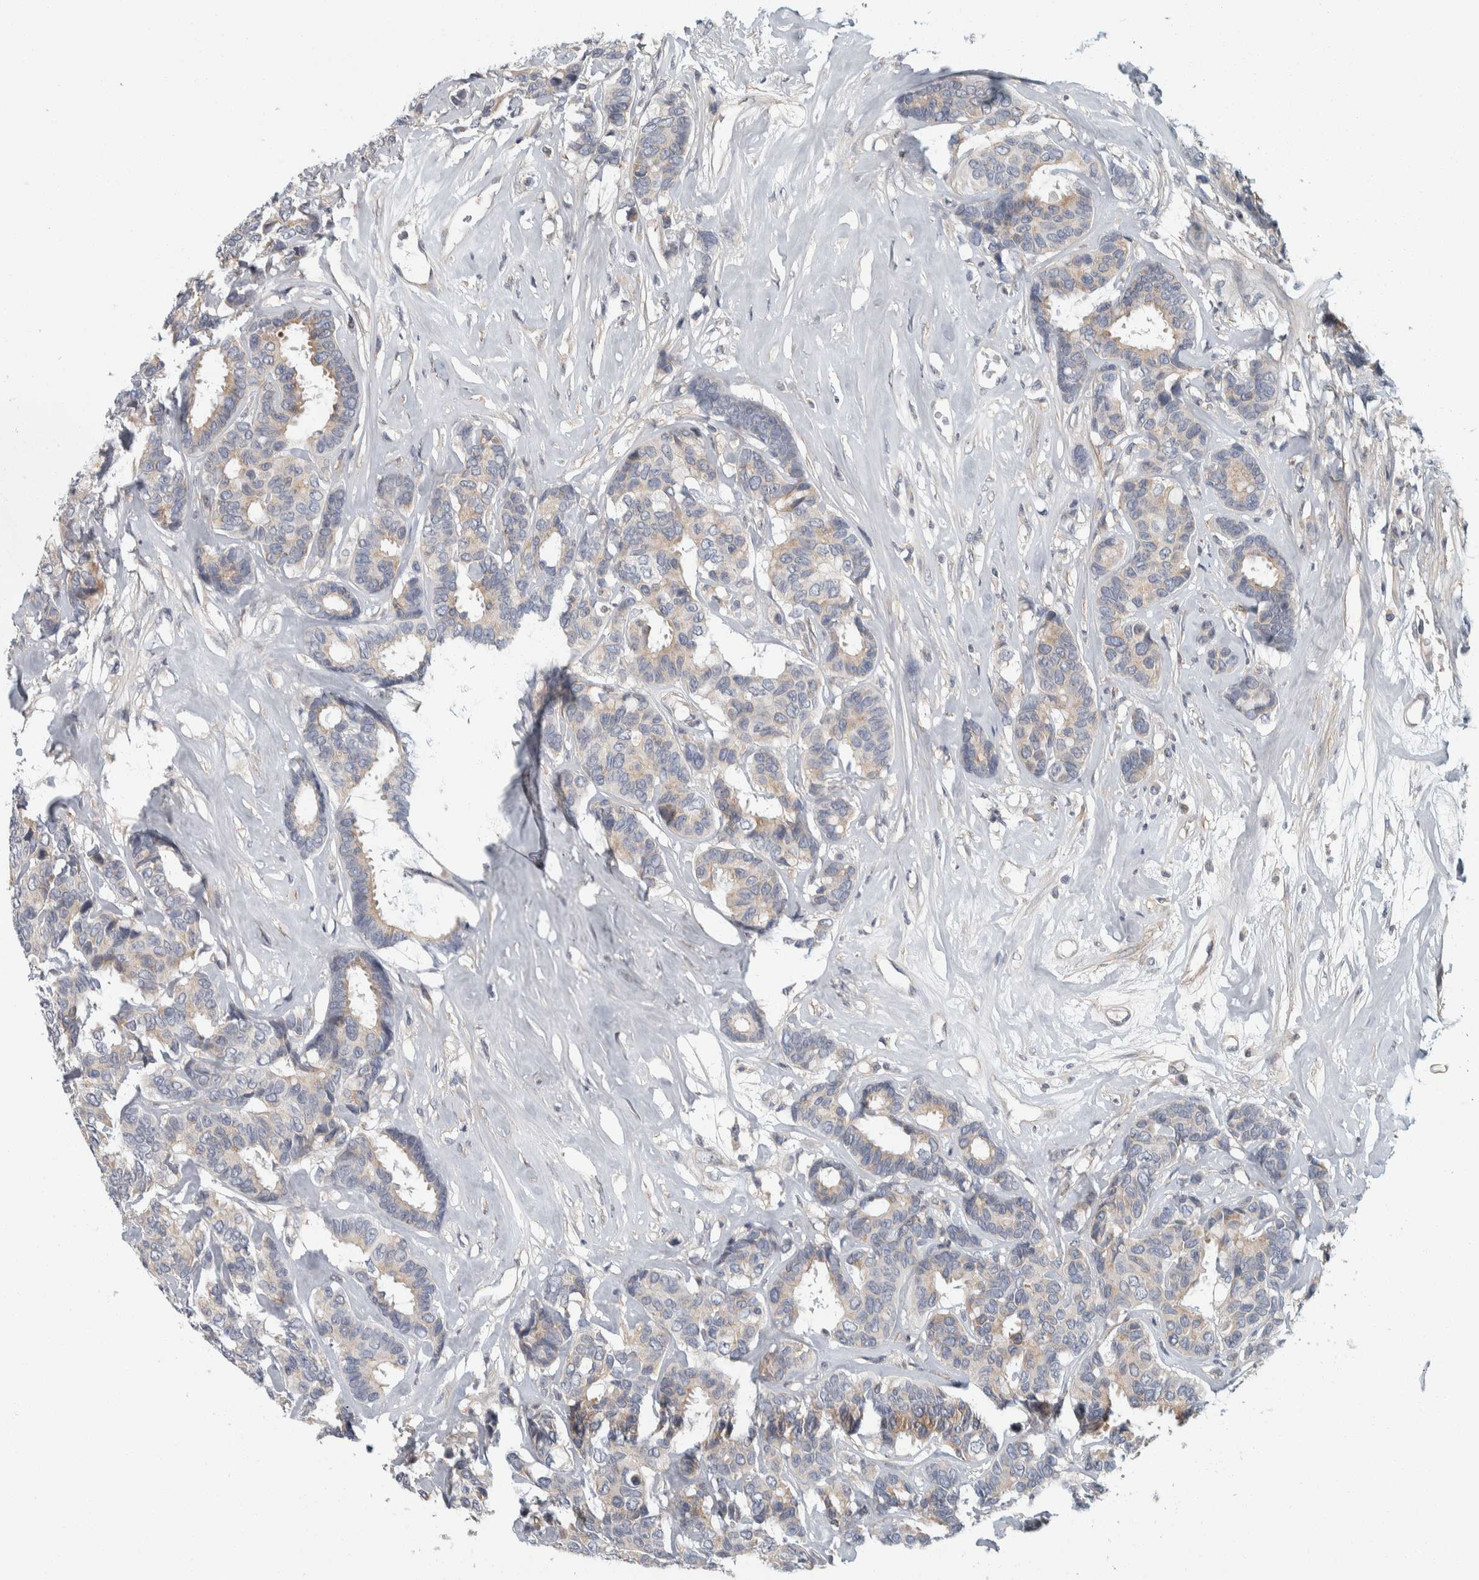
{"staining": {"intensity": "weak", "quantity": "<25%", "location": "cytoplasmic/membranous"}, "tissue": "breast cancer", "cell_type": "Tumor cells", "image_type": "cancer", "snomed": [{"axis": "morphology", "description": "Duct carcinoma"}, {"axis": "topography", "description": "Breast"}], "caption": "Immunohistochemistry of breast cancer (infiltrating ductal carcinoma) displays no positivity in tumor cells. The staining is performed using DAB brown chromogen with nuclei counter-stained in using hematoxylin.", "gene": "KCNJ3", "patient": {"sex": "female", "age": 87}}